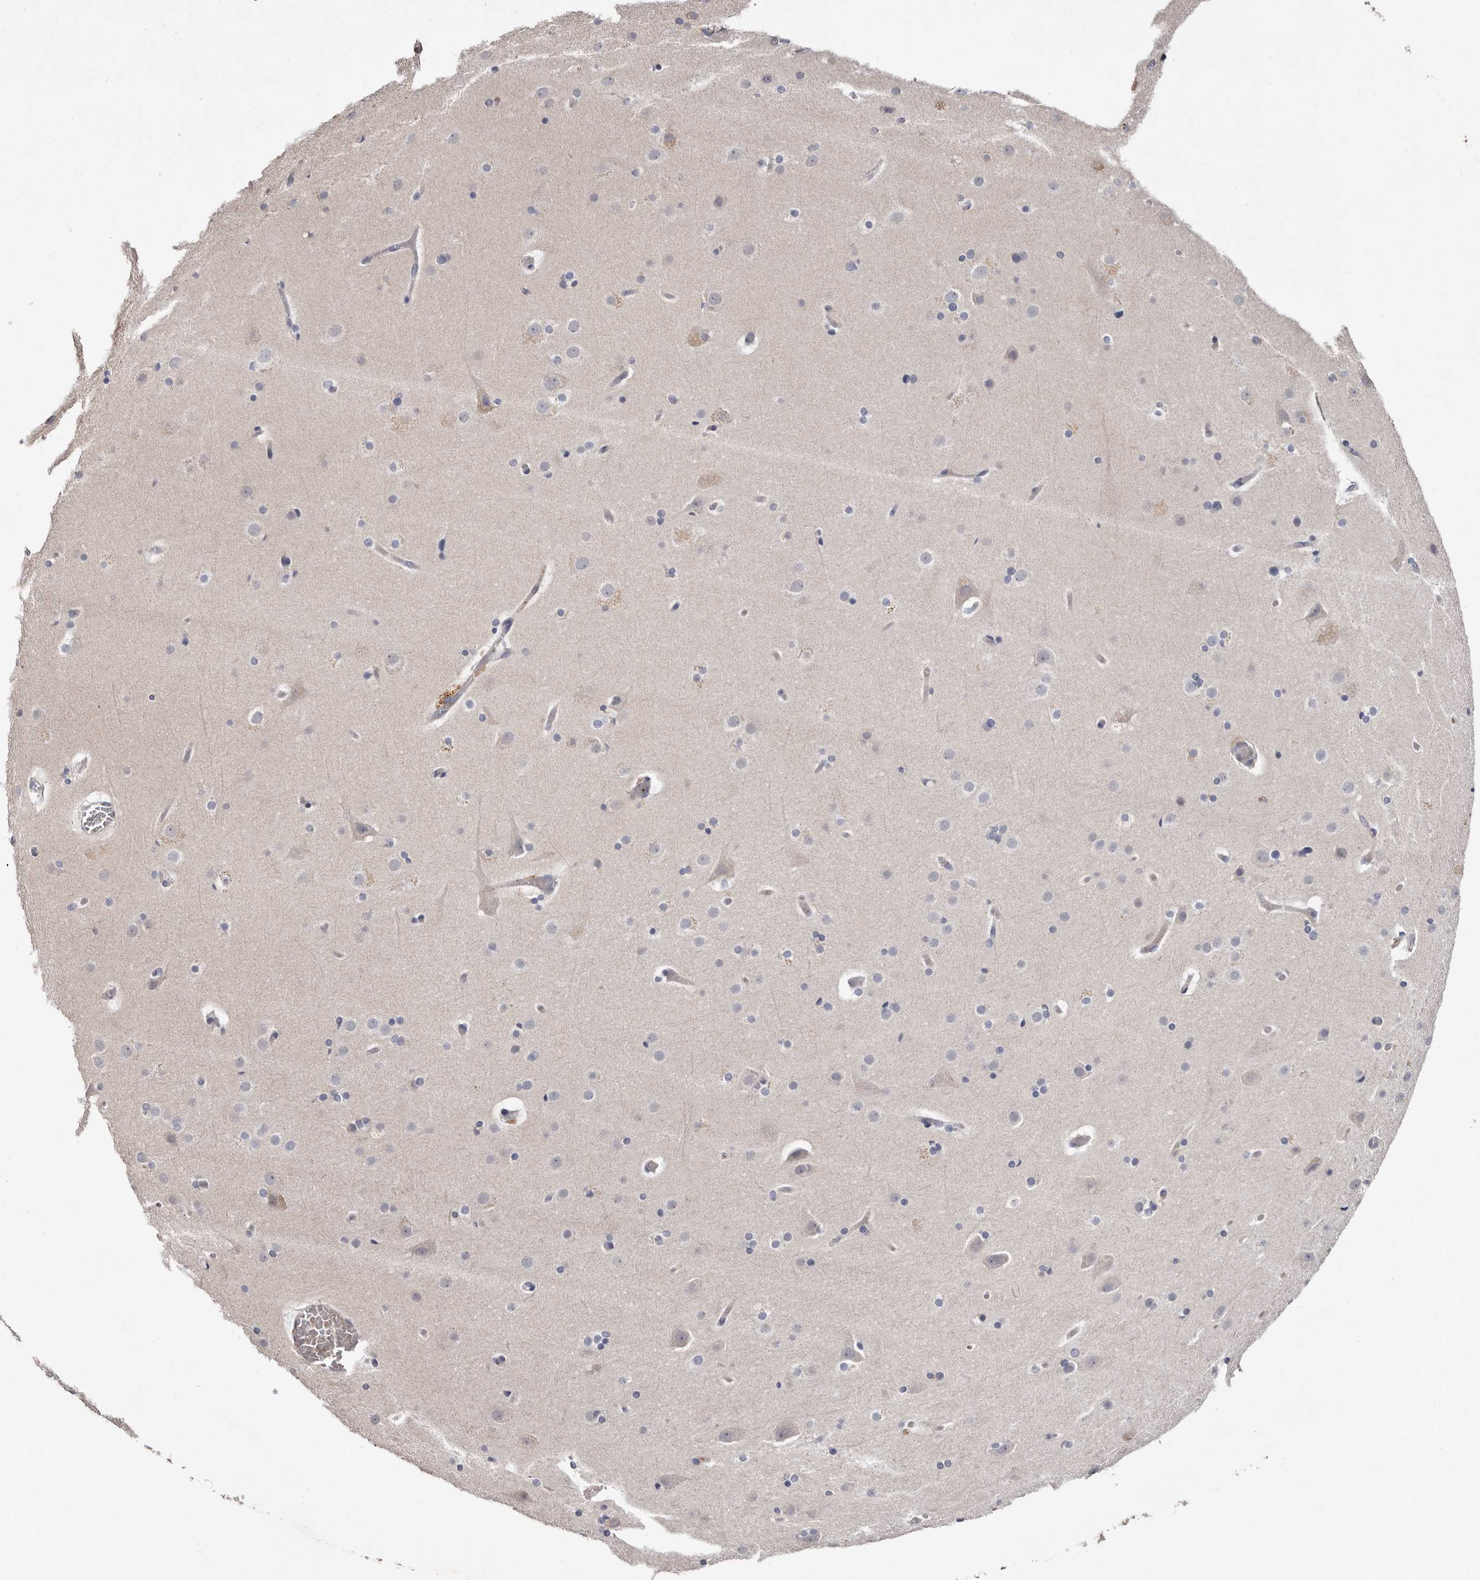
{"staining": {"intensity": "negative", "quantity": "none", "location": "none"}, "tissue": "cerebral cortex", "cell_type": "Endothelial cells", "image_type": "normal", "snomed": [{"axis": "morphology", "description": "Normal tissue, NOS"}, {"axis": "topography", "description": "Cerebral cortex"}], "caption": "Endothelial cells are negative for brown protein staining in benign cerebral cortex.", "gene": "SPTA1", "patient": {"sex": "male", "age": 57}}